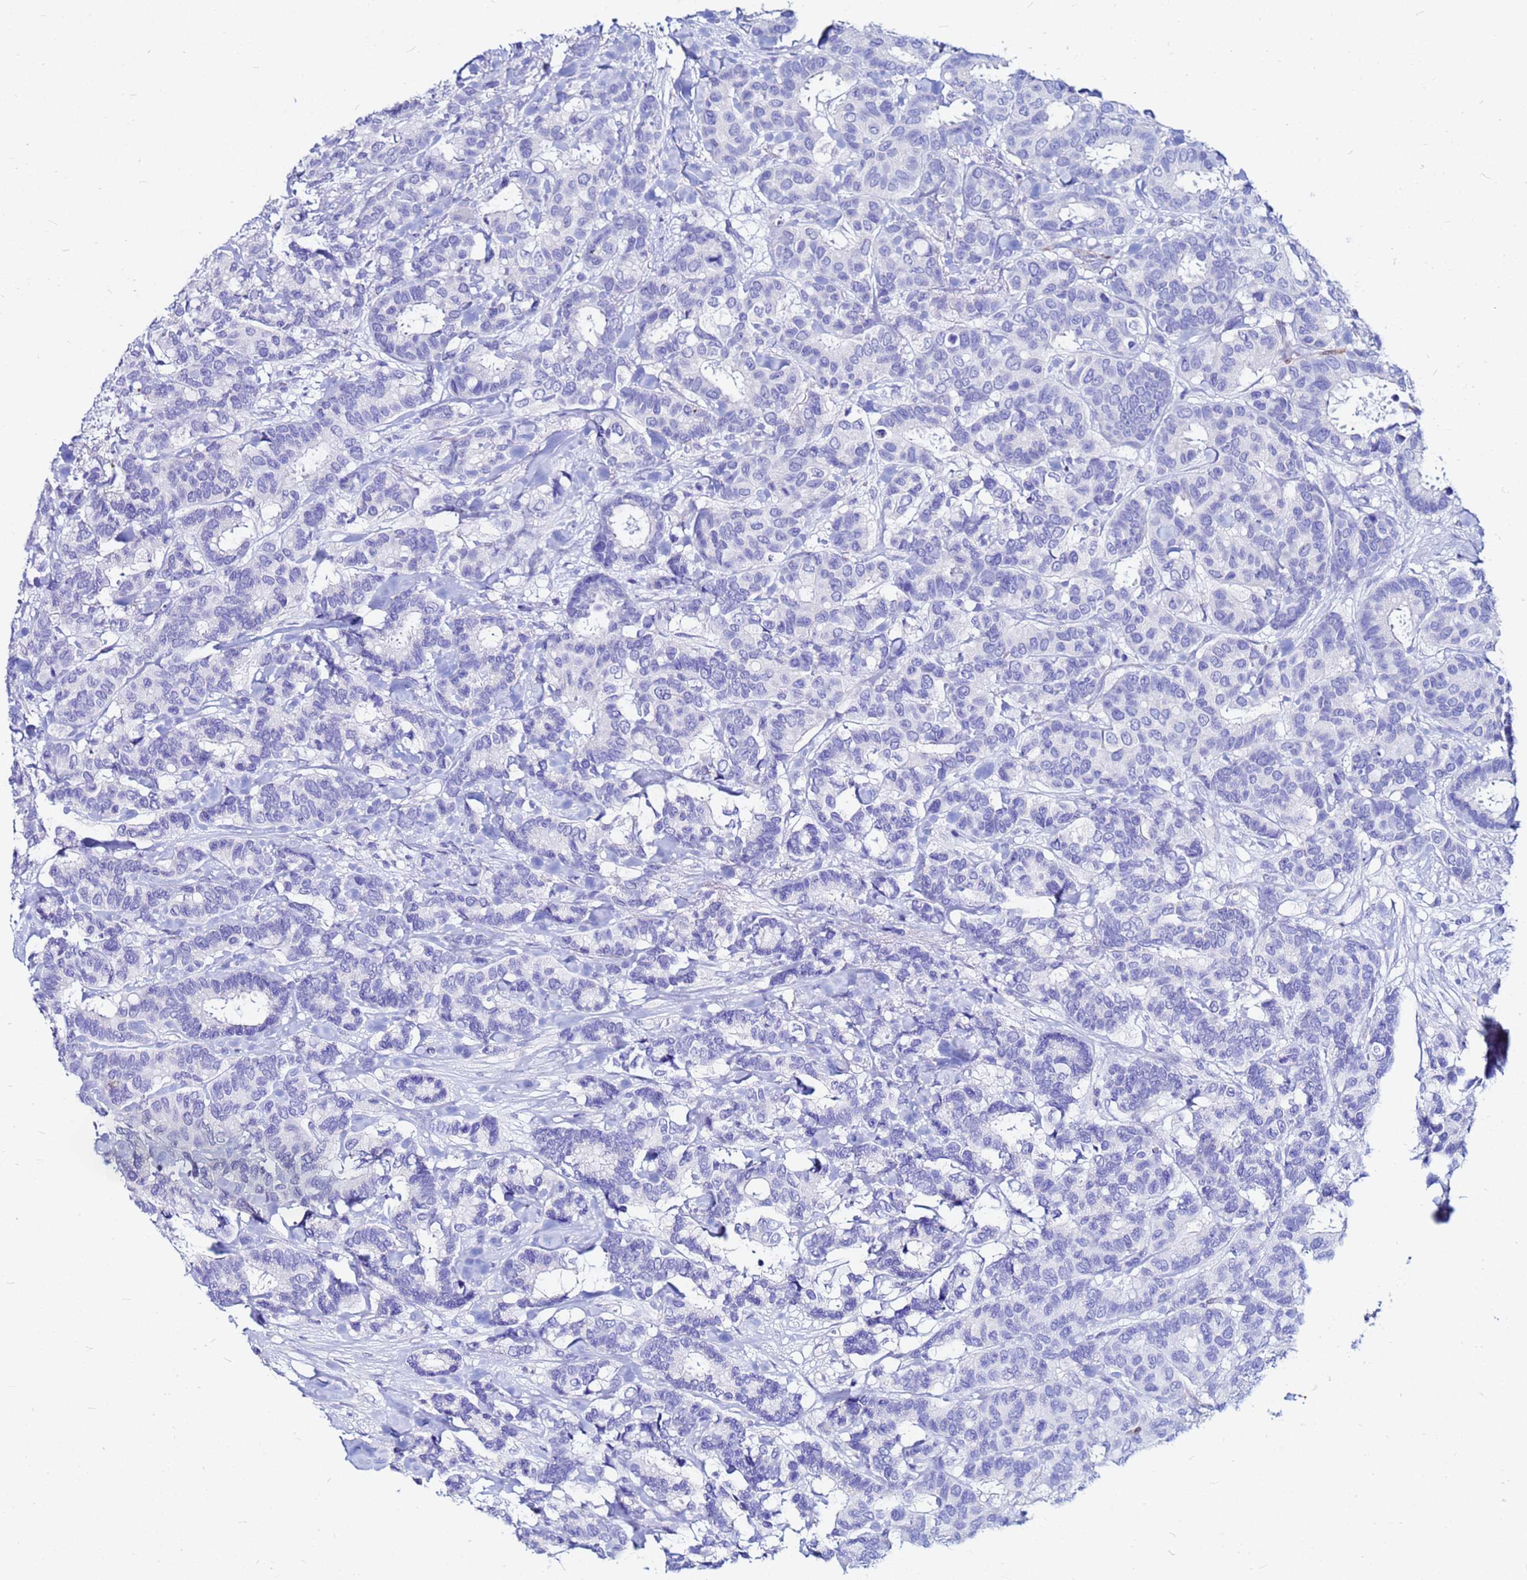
{"staining": {"intensity": "negative", "quantity": "none", "location": "none"}, "tissue": "breast cancer", "cell_type": "Tumor cells", "image_type": "cancer", "snomed": [{"axis": "morphology", "description": "Normal tissue, NOS"}, {"axis": "morphology", "description": "Duct carcinoma"}, {"axis": "topography", "description": "Breast"}], "caption": "An image of human breast cancer is negative for staining in tumor cells.", "gene": "PPP1R14C", "patient": {"sex": "female", "age": 87}}